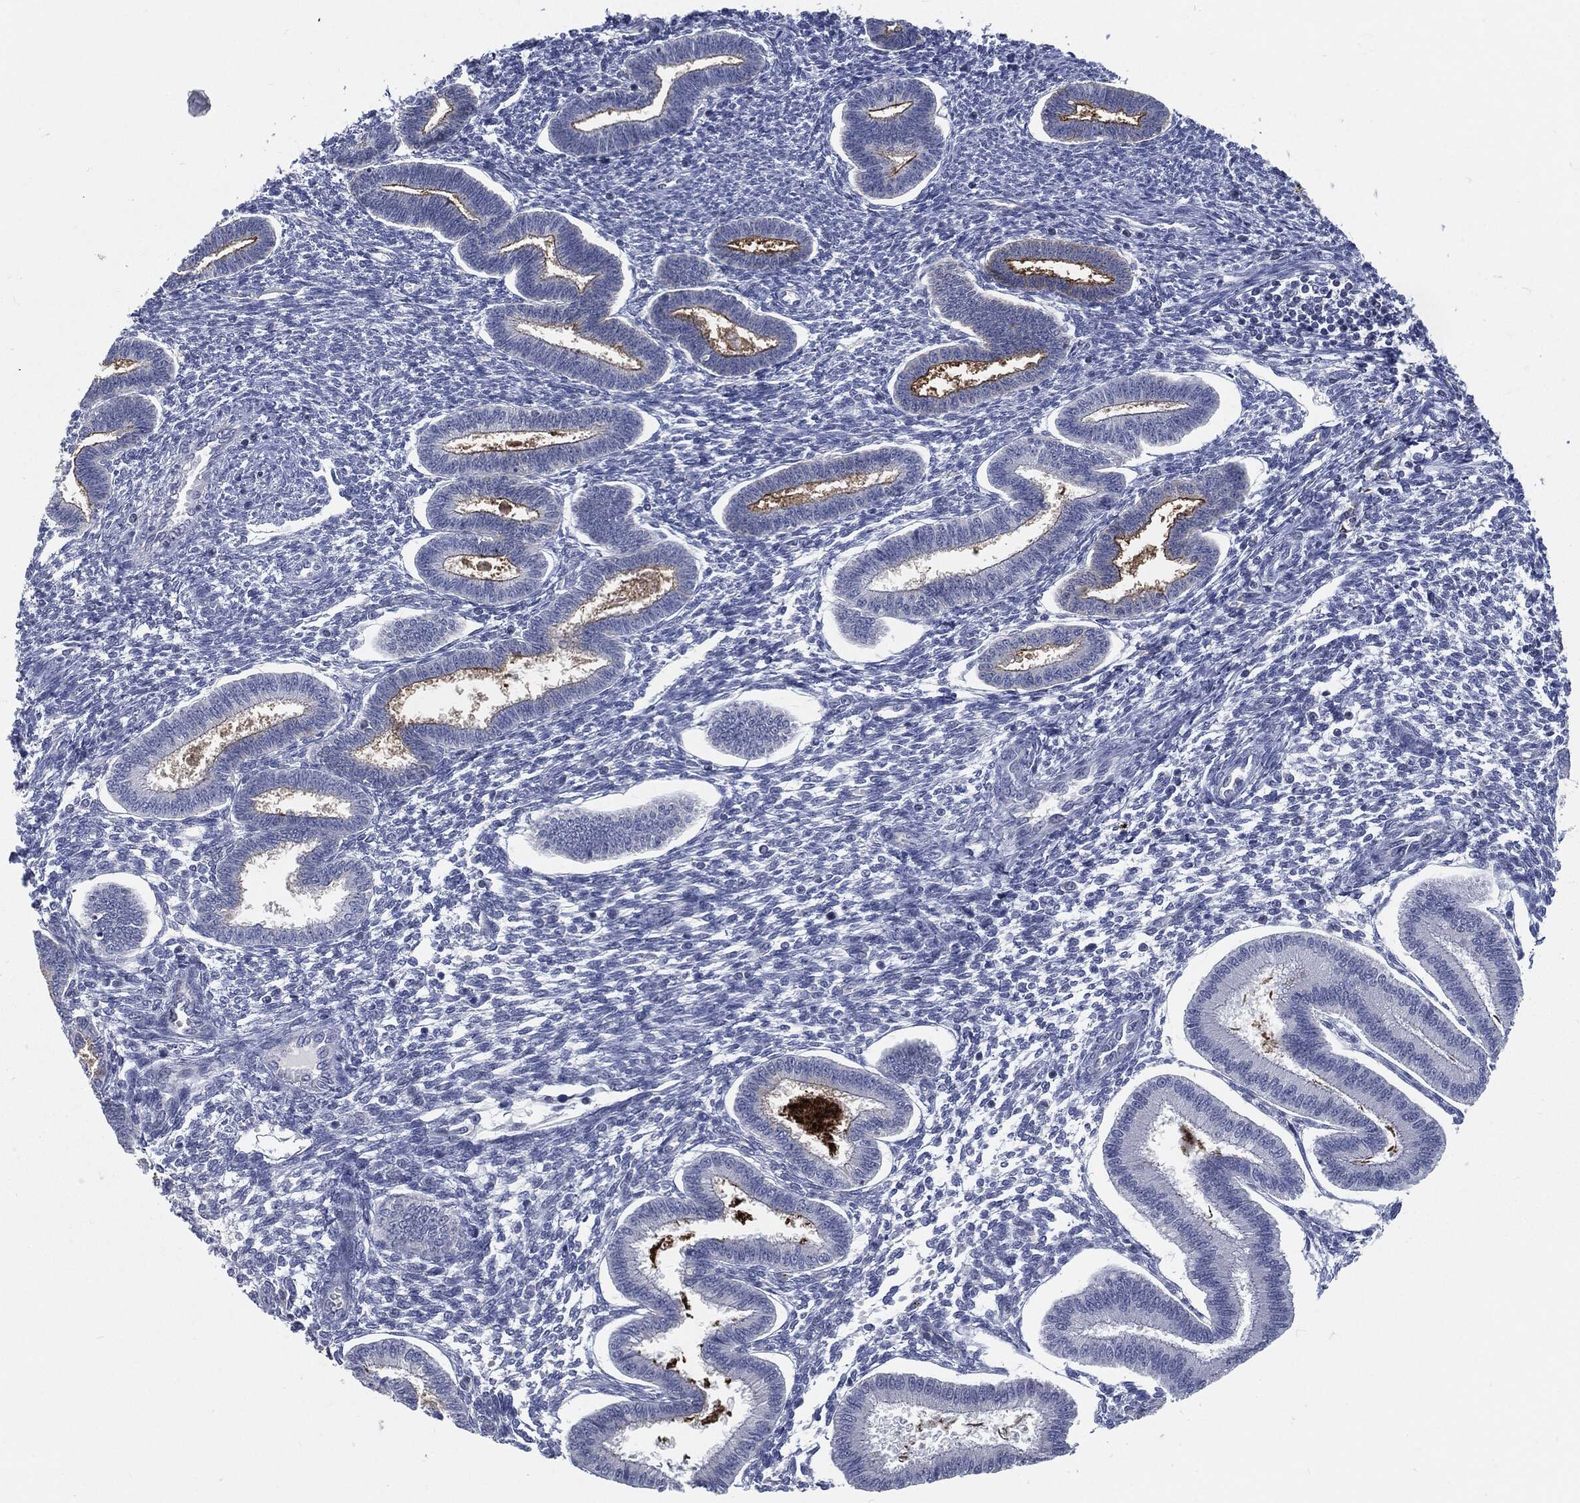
{"staining": {"intensity": "negative", "quantity": "none", "location": "none"}, "tissue": "endometrium", "cell_type": "Cells in endometrial stroma", "image_type": "normal", "snomed": [{"axis": "morphology", "description": "Normal tissue, NOS"}, {"axis": "topography", "description": "Endometrium"}], "caption": "This histopathology image is of normal endometrium stained with IHC to label a protein in brown with the nuclei are counter-stained blue. There is no positivity in cells in endometrial stroma.", "gene": "PROM1", "patient": {"sex": "female", "age": 43}}